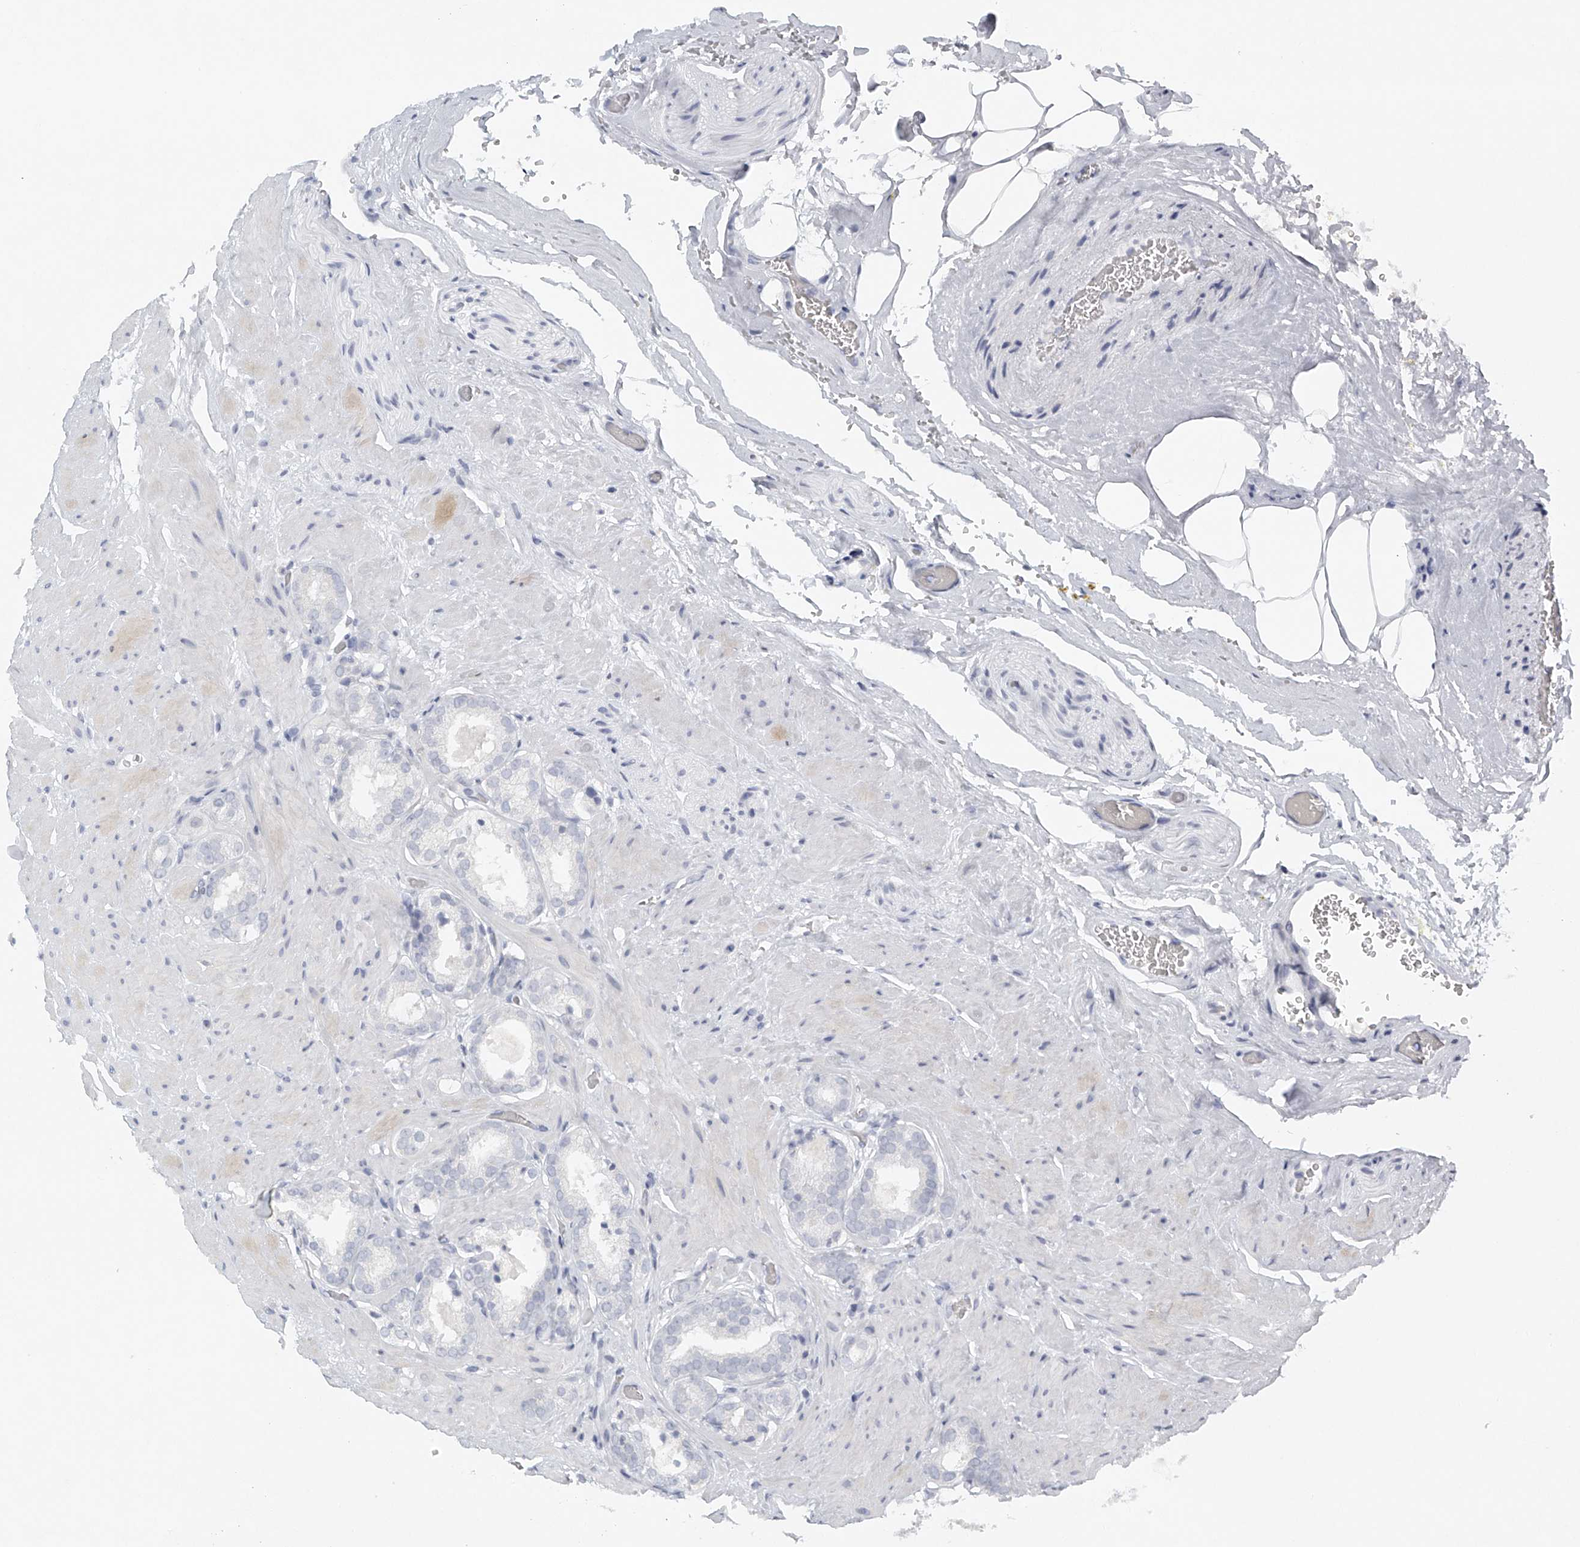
{"staining": {"intensity": "negative", "quantity": "none", "location": "none"}, "tissue": "prostate cancer", "cell_type": "Tumor cells", "image_type": "cancer", "snomed": [{"axis": "morphology", "description": "Adenocarcinoma, High grade"}, {"axis": "topography", "description": "Prostate"}], "caption": "Prostate cancer (adenocarcinoma (high-grade)) stained for a protein using immunohistochemistry (IHC) shows no positivity tumor cells.", "gene": "FAT2", "patient": {"sex": "male", "age": 64}}